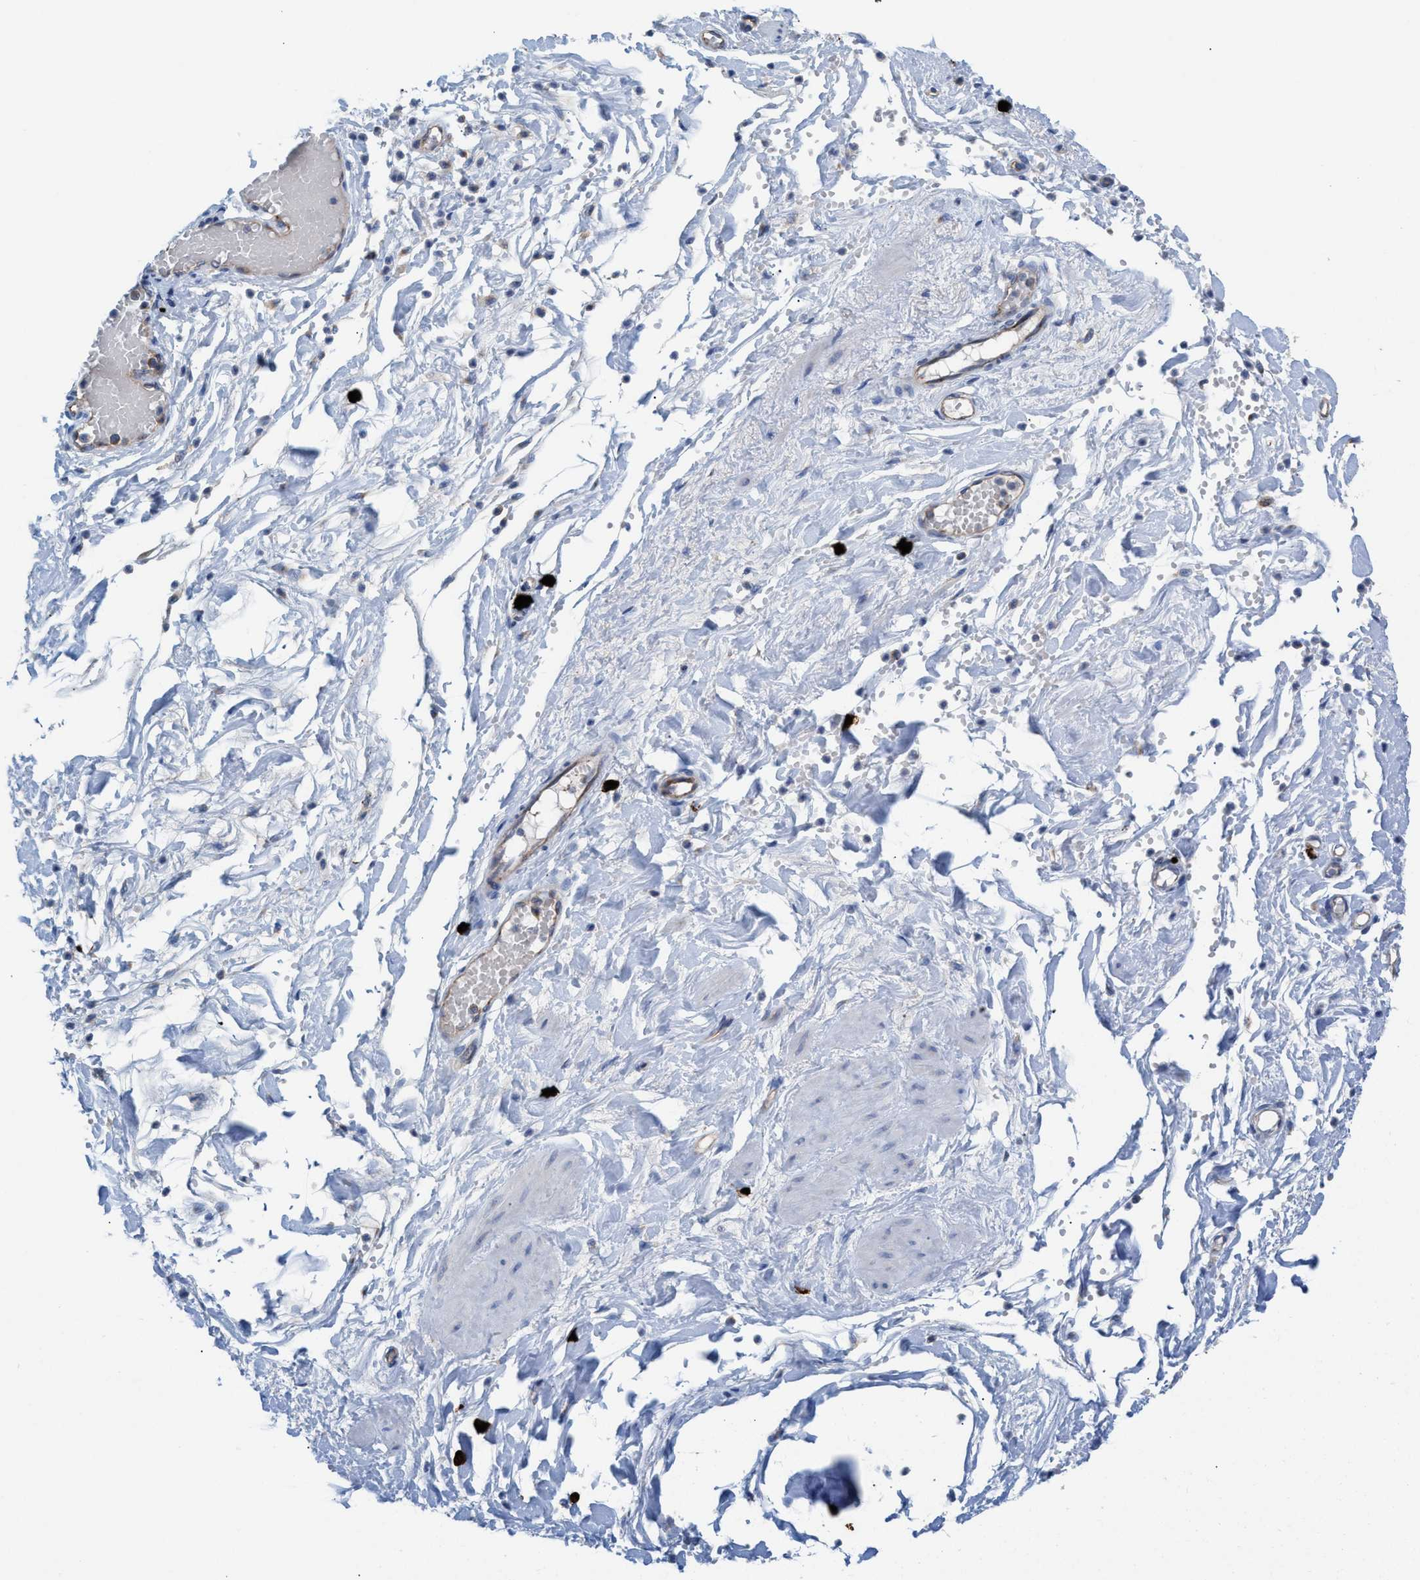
{"staining": {"intensity": "negative", "quantity": "none", "location": "none"}, "tissue": "adipose tissue", "cell_type": "Adipocytes", "image_type": "normal", "snomed": [{"axis": "morphology", "description": "Normal tissue, NOS"}, {"axis": "topography", "description": "Soft tissue"}], "caption": "High power microscopy image of an immunohistochemistry (IHC) photomicrograph of unremarkable adipose tissue, revealing no significant expression in adipocytes.", "gene": "NYAP1", "patient": {"sex": "male", "age": 72}}